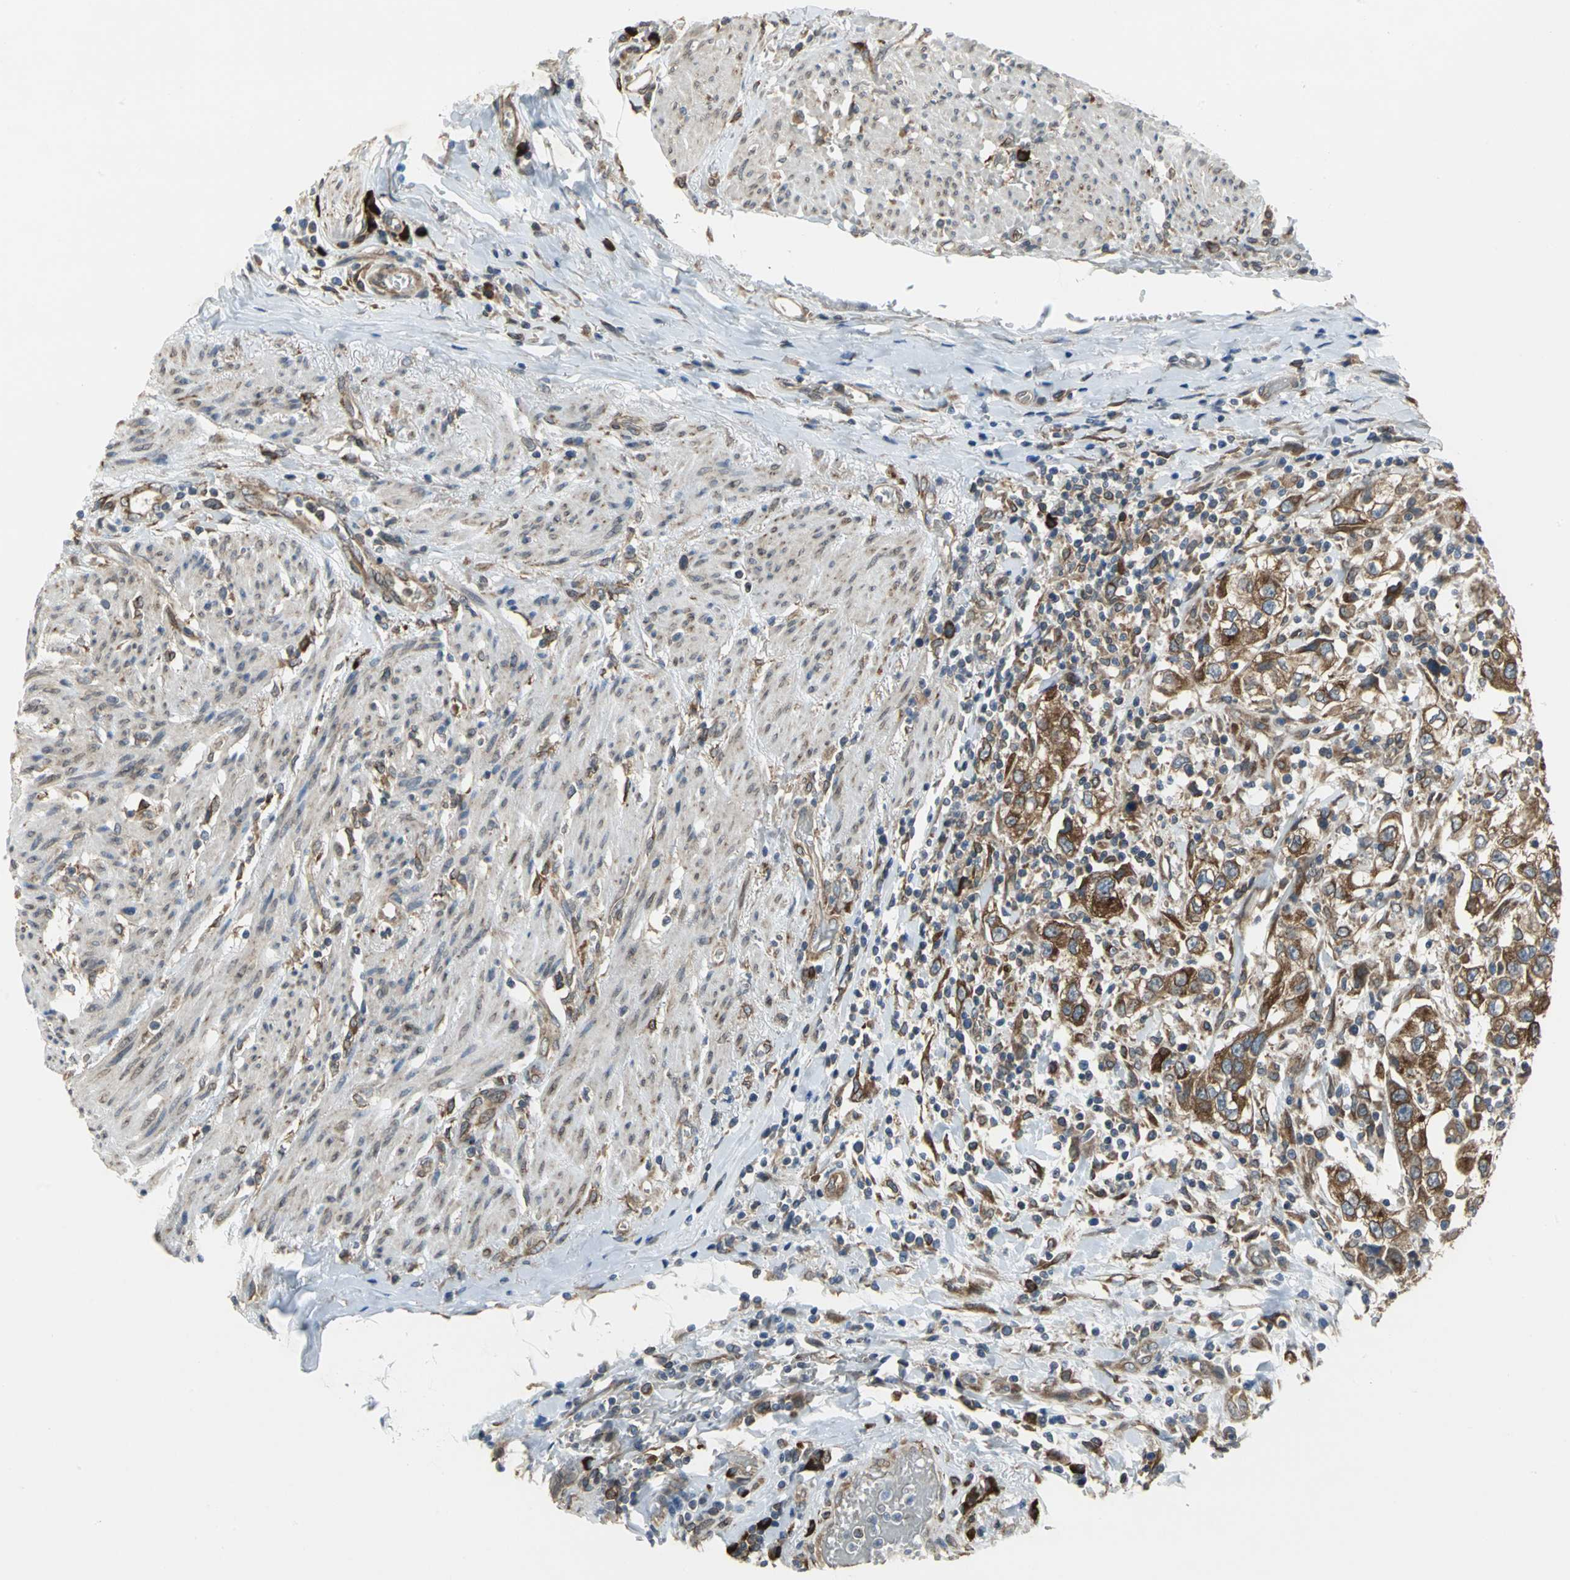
{"staining": {"intensity": "moderate", "quantity": ">75%", "location": "cytoplasmic/membranous"}, "tissue": "urothelial cancer", "cell_type": "Tumor cells", "image_type": "cancer", "snomed": [{"axis": "morphology", "description": "Urothelial carcinoma, High grade"}, {"axis": "topography", "description": "Urinary bladder"}], "caption": "Immunohistochemistry of urothelial carcinoma (high-grade) reveals medium levels of moderate cytoplasmic/membranous expression in approximately >75% of tumor cells.", "gene": "SYVN1", "patient": {"sex": "female", "age": 80}}